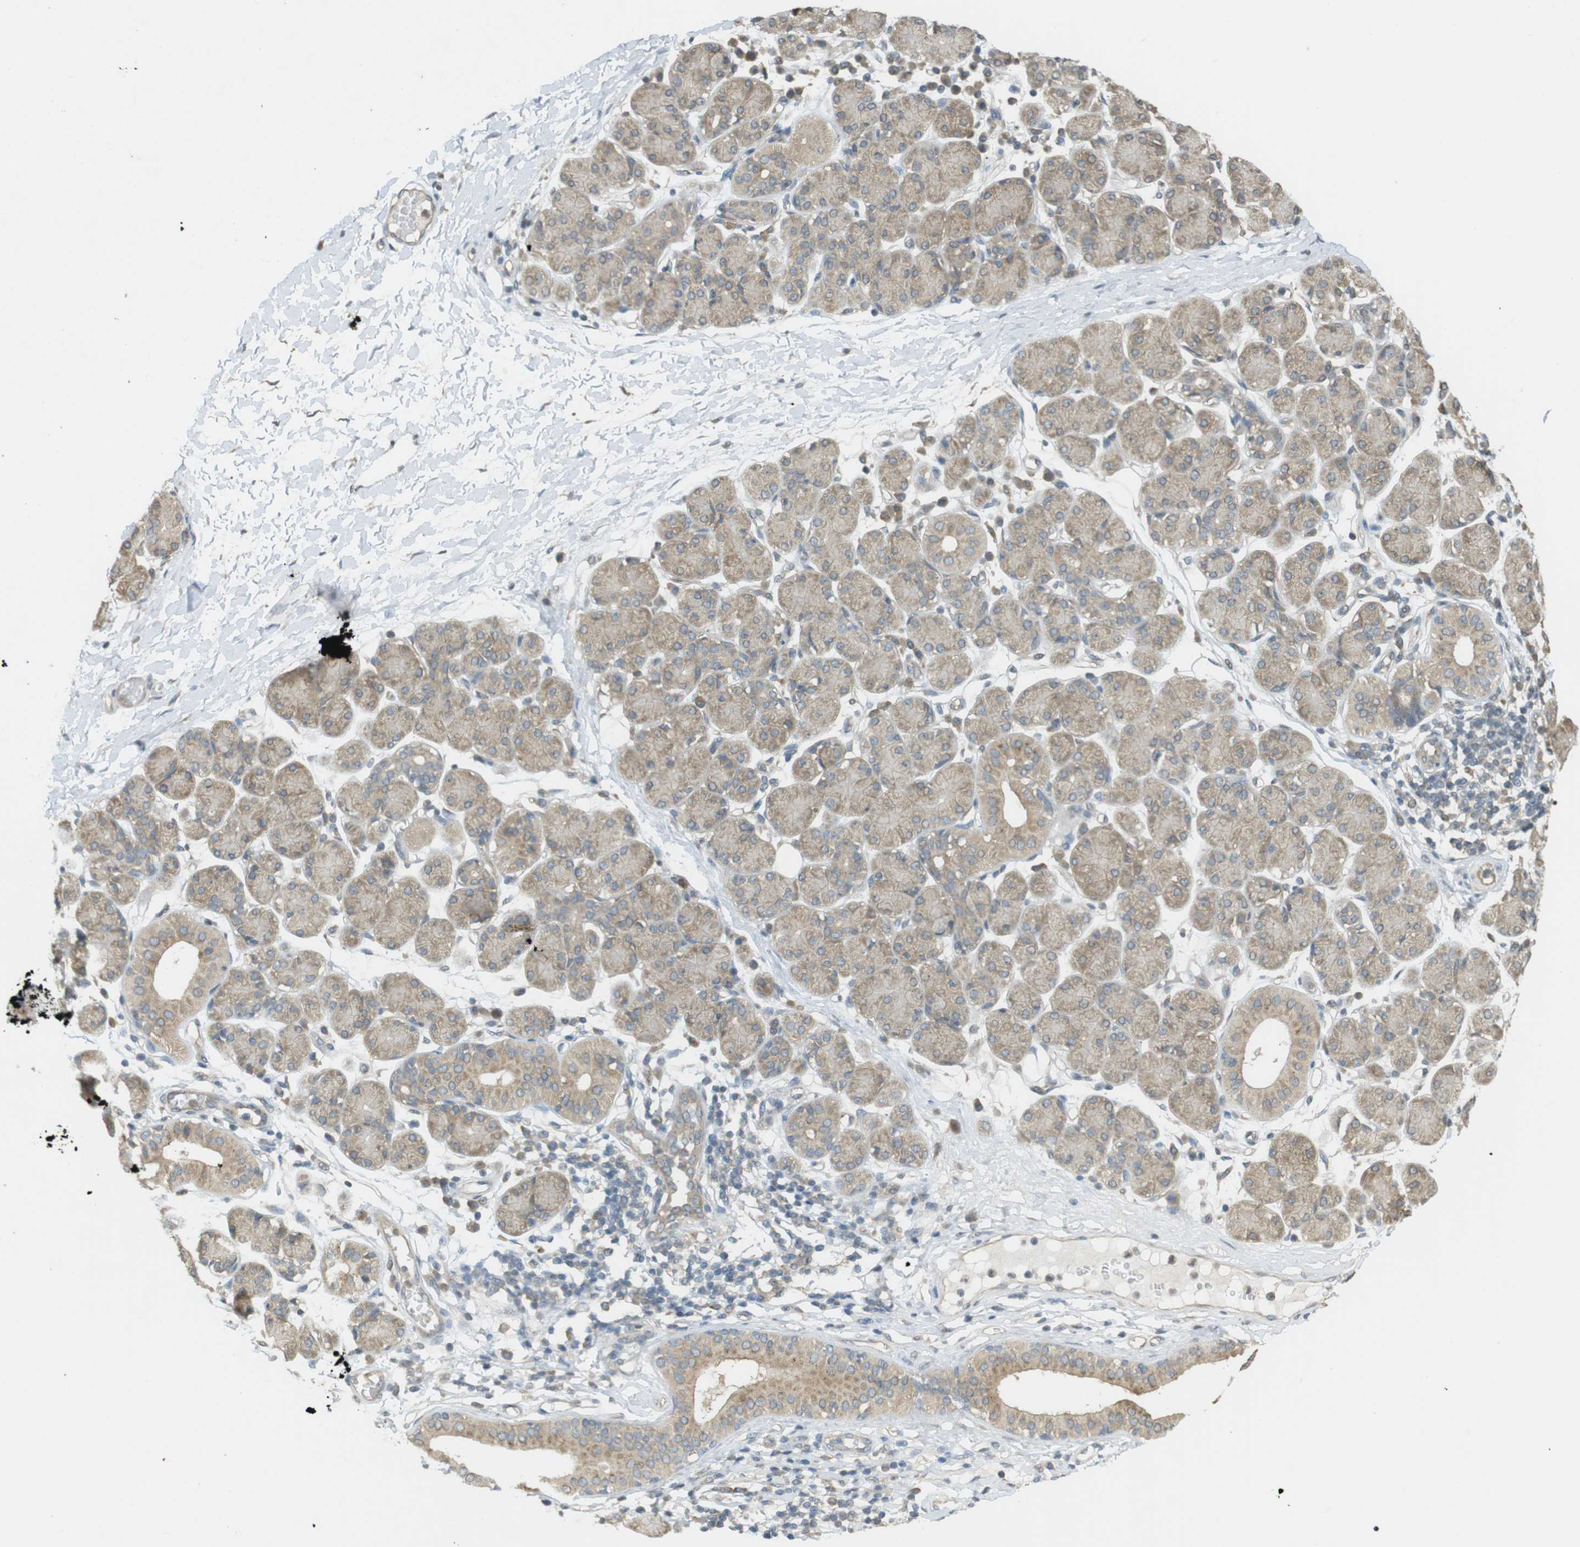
{"staining": {"intensity": "weak", "quantity": ">75%", "location": "cytoplasmic/membranous"}, "tissue": "salivary gland", "cell_type": "Glandular cells", "image_type": "normal", "snomed": [{"axis": "morphology", "description": "Normal tissue, NOS"}, {"axis": "morphology", "description": "Inflammation, NOS"}, {"axis": "topography", "description": "Lymph node"}, {"axis": "topography", "description": "Salivary gland"}], "caption": "Weak cytoplasmic/membranous staining for a protein is identified in approximately >75% of glandular cells of unremarkable salivary gland using immunohistochemistry (IHC).", "gene": "KIF5B", "patient": {"sex": "male", "age": 3}}